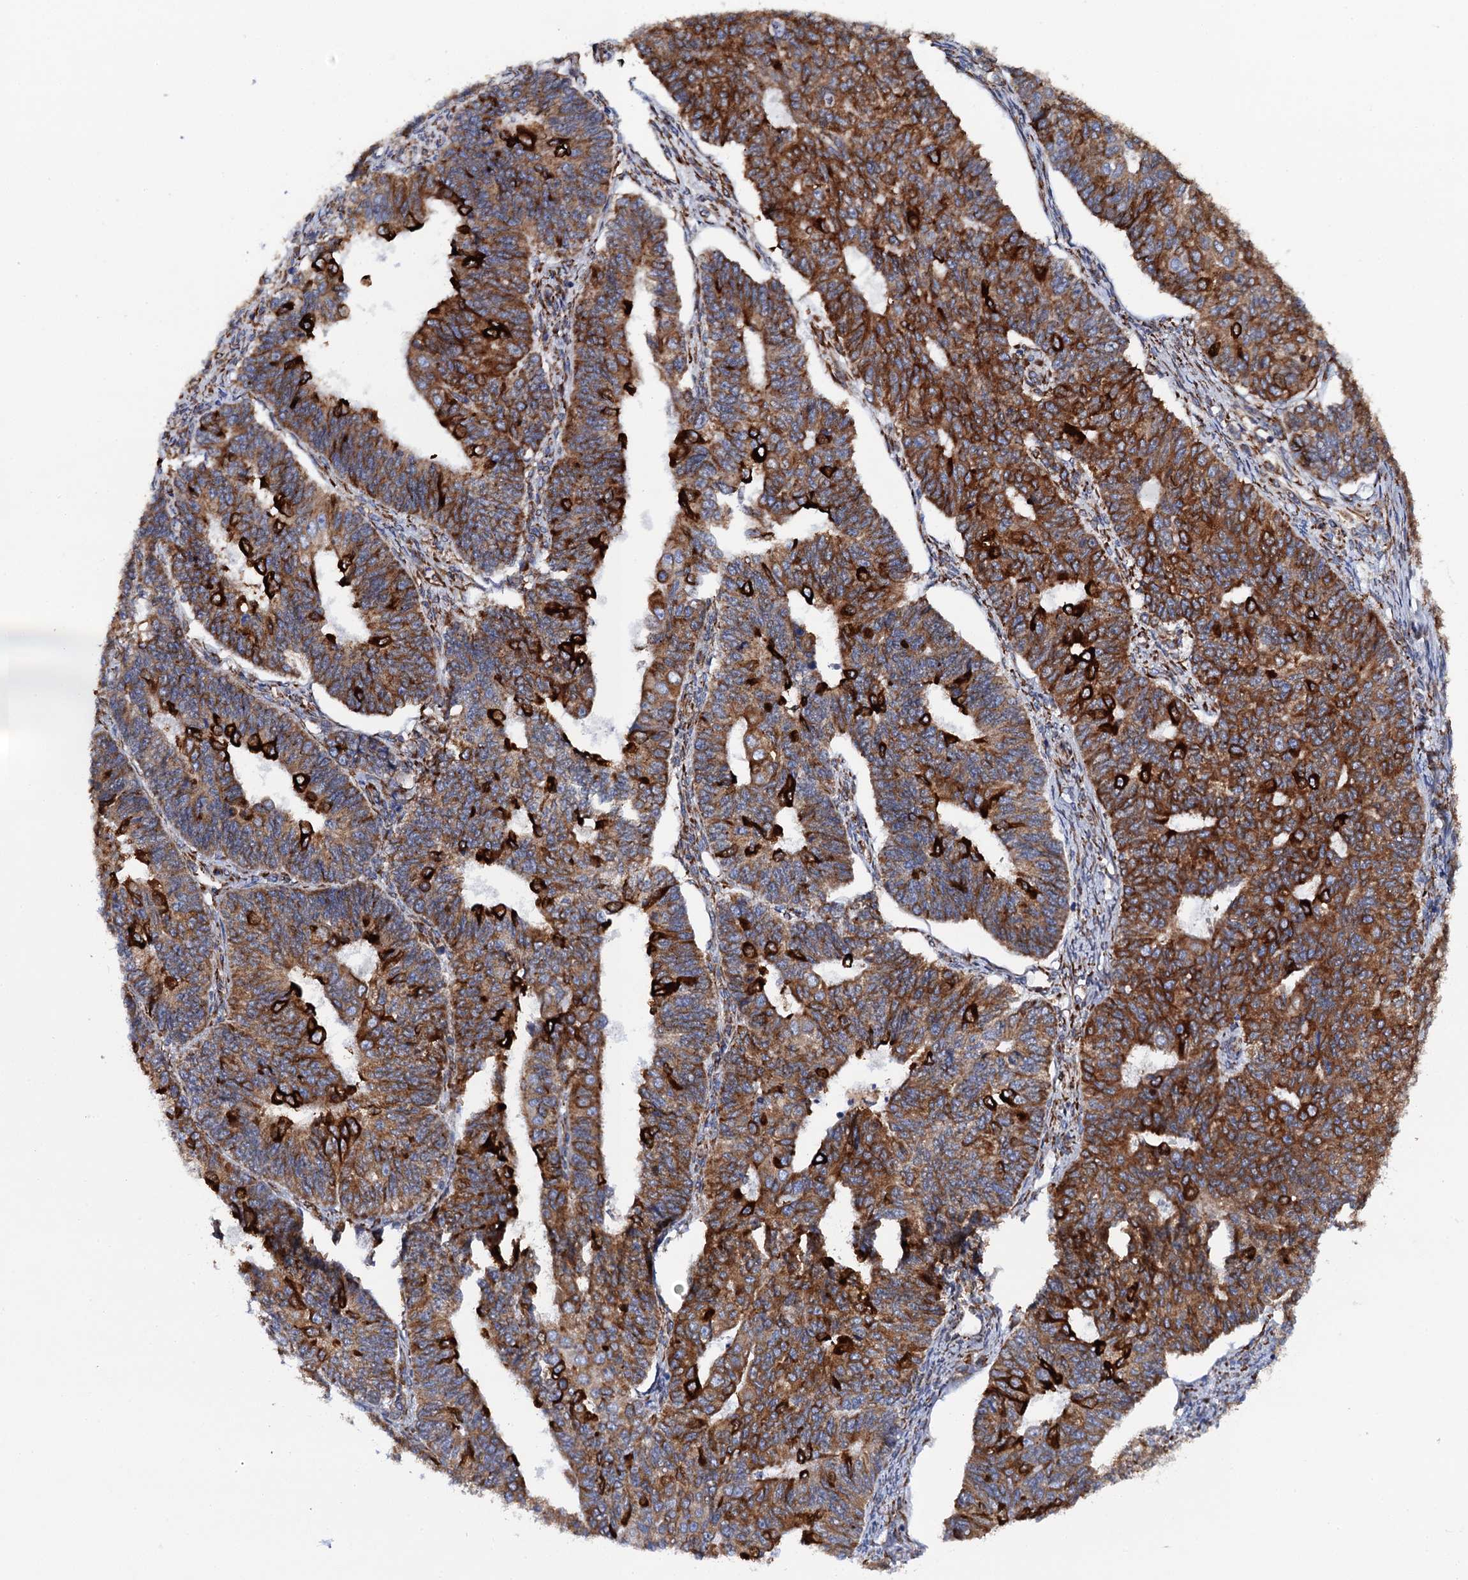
{"staining": {"intensity": "strong", "quantity": ">75%", "location": "cytoplasmic/membranous"}, "tissue": "endometrial cancer", "cell_type": "Tumor cells", "image_type": "cancer", "snomed": [{"axis": "morphology", "description": "Adenocarcinoma, NOS"}, {"axis": "topography", "description": "Endometrium"}], "caption": "Adenocarcinoma (endometrial) tissue shows strong cytoplasmic/membranous staining in approximately >75% of tumor cells, visualized by immunohistochemistry. The protein of interest is stained brown, and the nuclei are stained in blue (DAB (3,3'-diaminobenzidine) IHC with brightfield microscopy, high magnification).", "gene": "POGLUT3", "patient": {"sex": "female", "age": 32}}